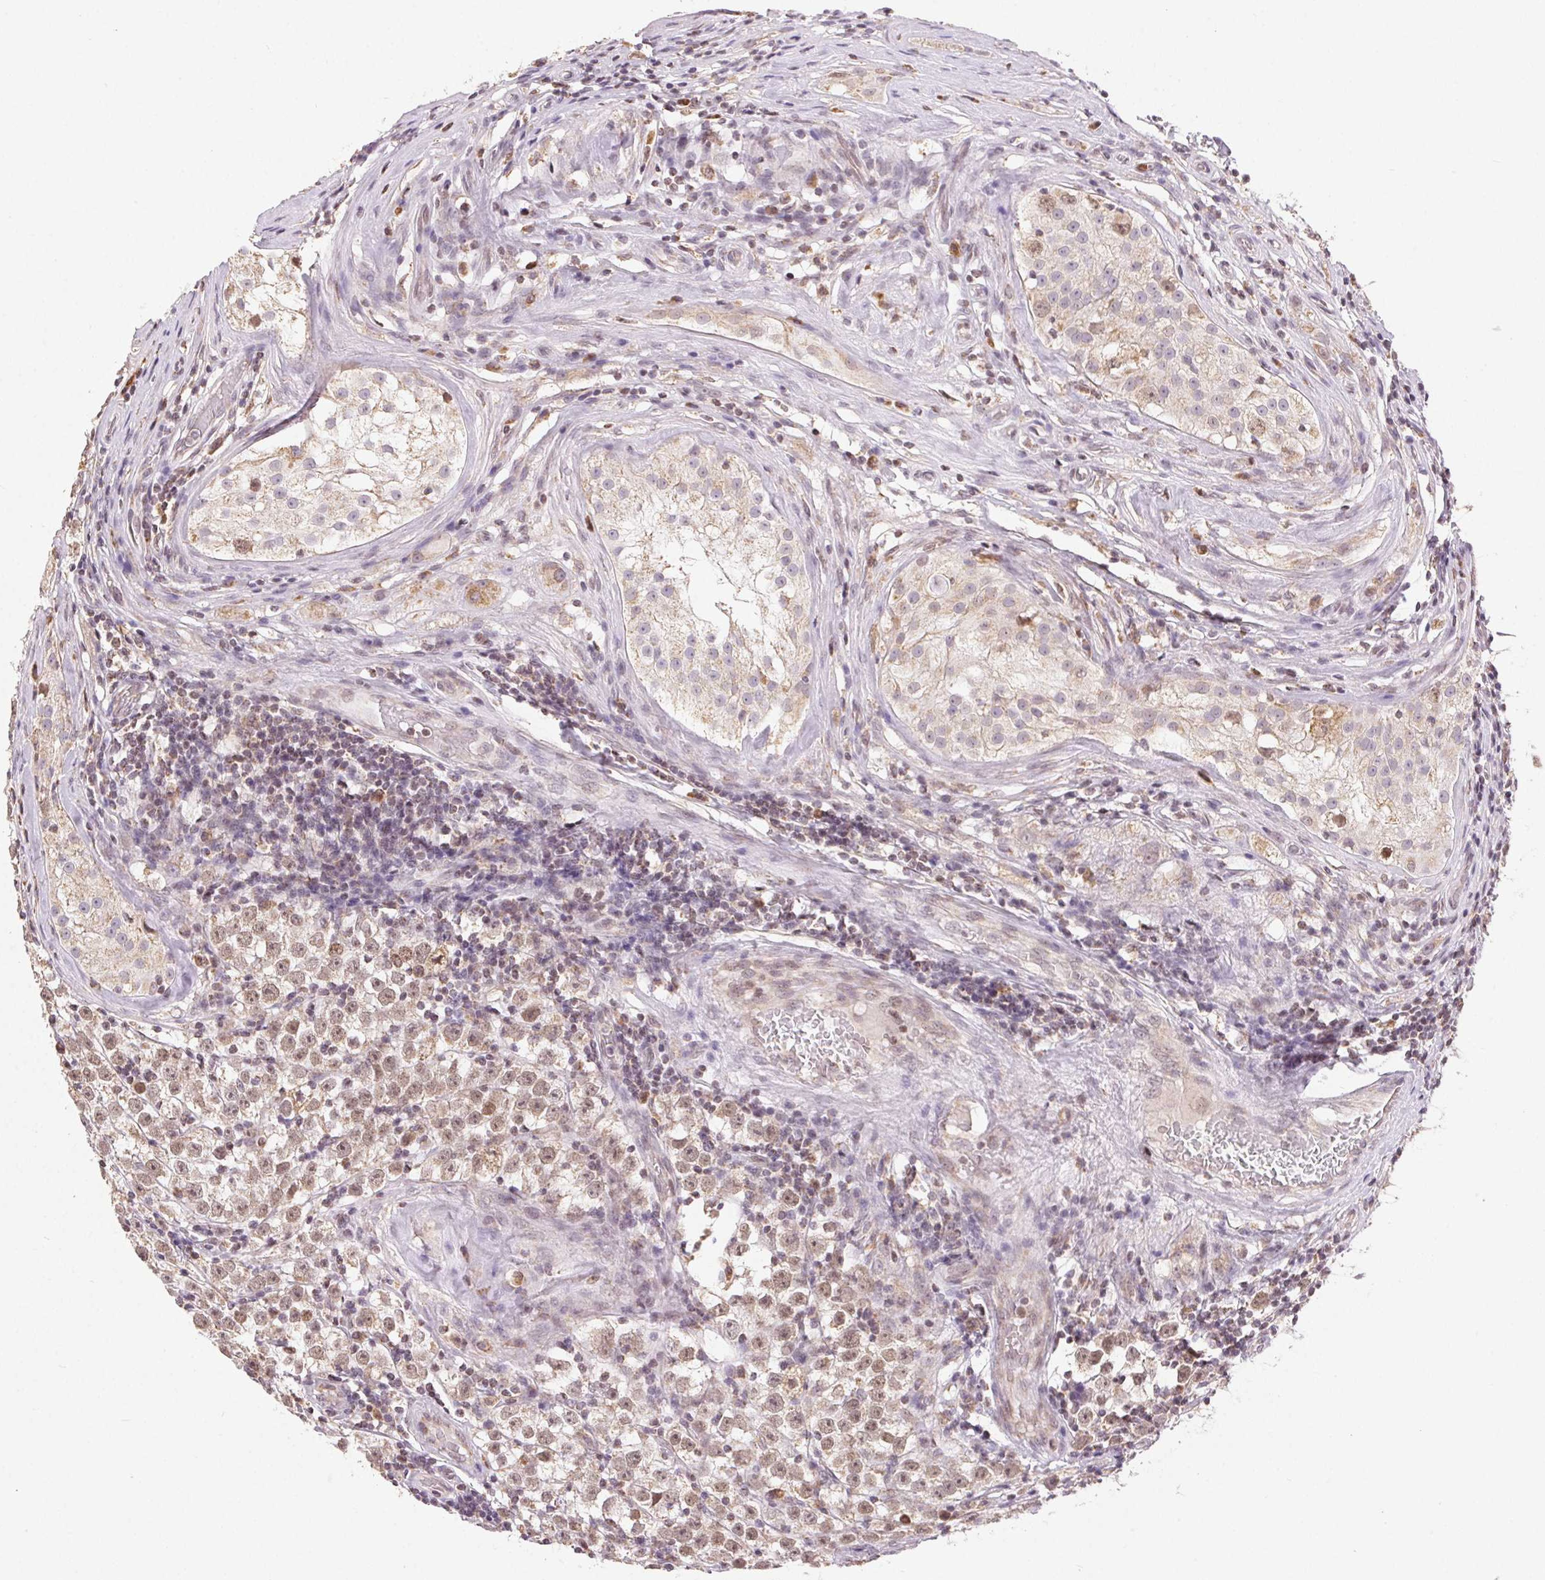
{"staining": {"intensity": "weak", "quantity": ">75%", "location": "cytoplasmic/membranous,nuclear"}, "tissue": "urothelial cancer", "cell_type": "Tumor cells", "image_type": "cancer", "snomed": [{"axis": "morphology", "description": "Normal tissue, NOS"}, {"axis": "morphology", "description": "Urothelial carcinoma, High grade"}, {"axis": "morphology", "description": "Seminoma, NOS"}, {"axis": "morphology", "description": "Carcinoma, Embryonal, NOS"}, {"axis": "topography", "description": "Urinary bladder"}, {"axis": "topography", "description": "Testis"}], "caption": "Protein expression analysis of human urothelial carcinoma (high-grade) reveals weak cytoplasmic/membranous and nuclear positivity in approximately >75% of tumor cells.", "gene": "PIWIL4", "patient": {"sex": "male", "age": 41}}